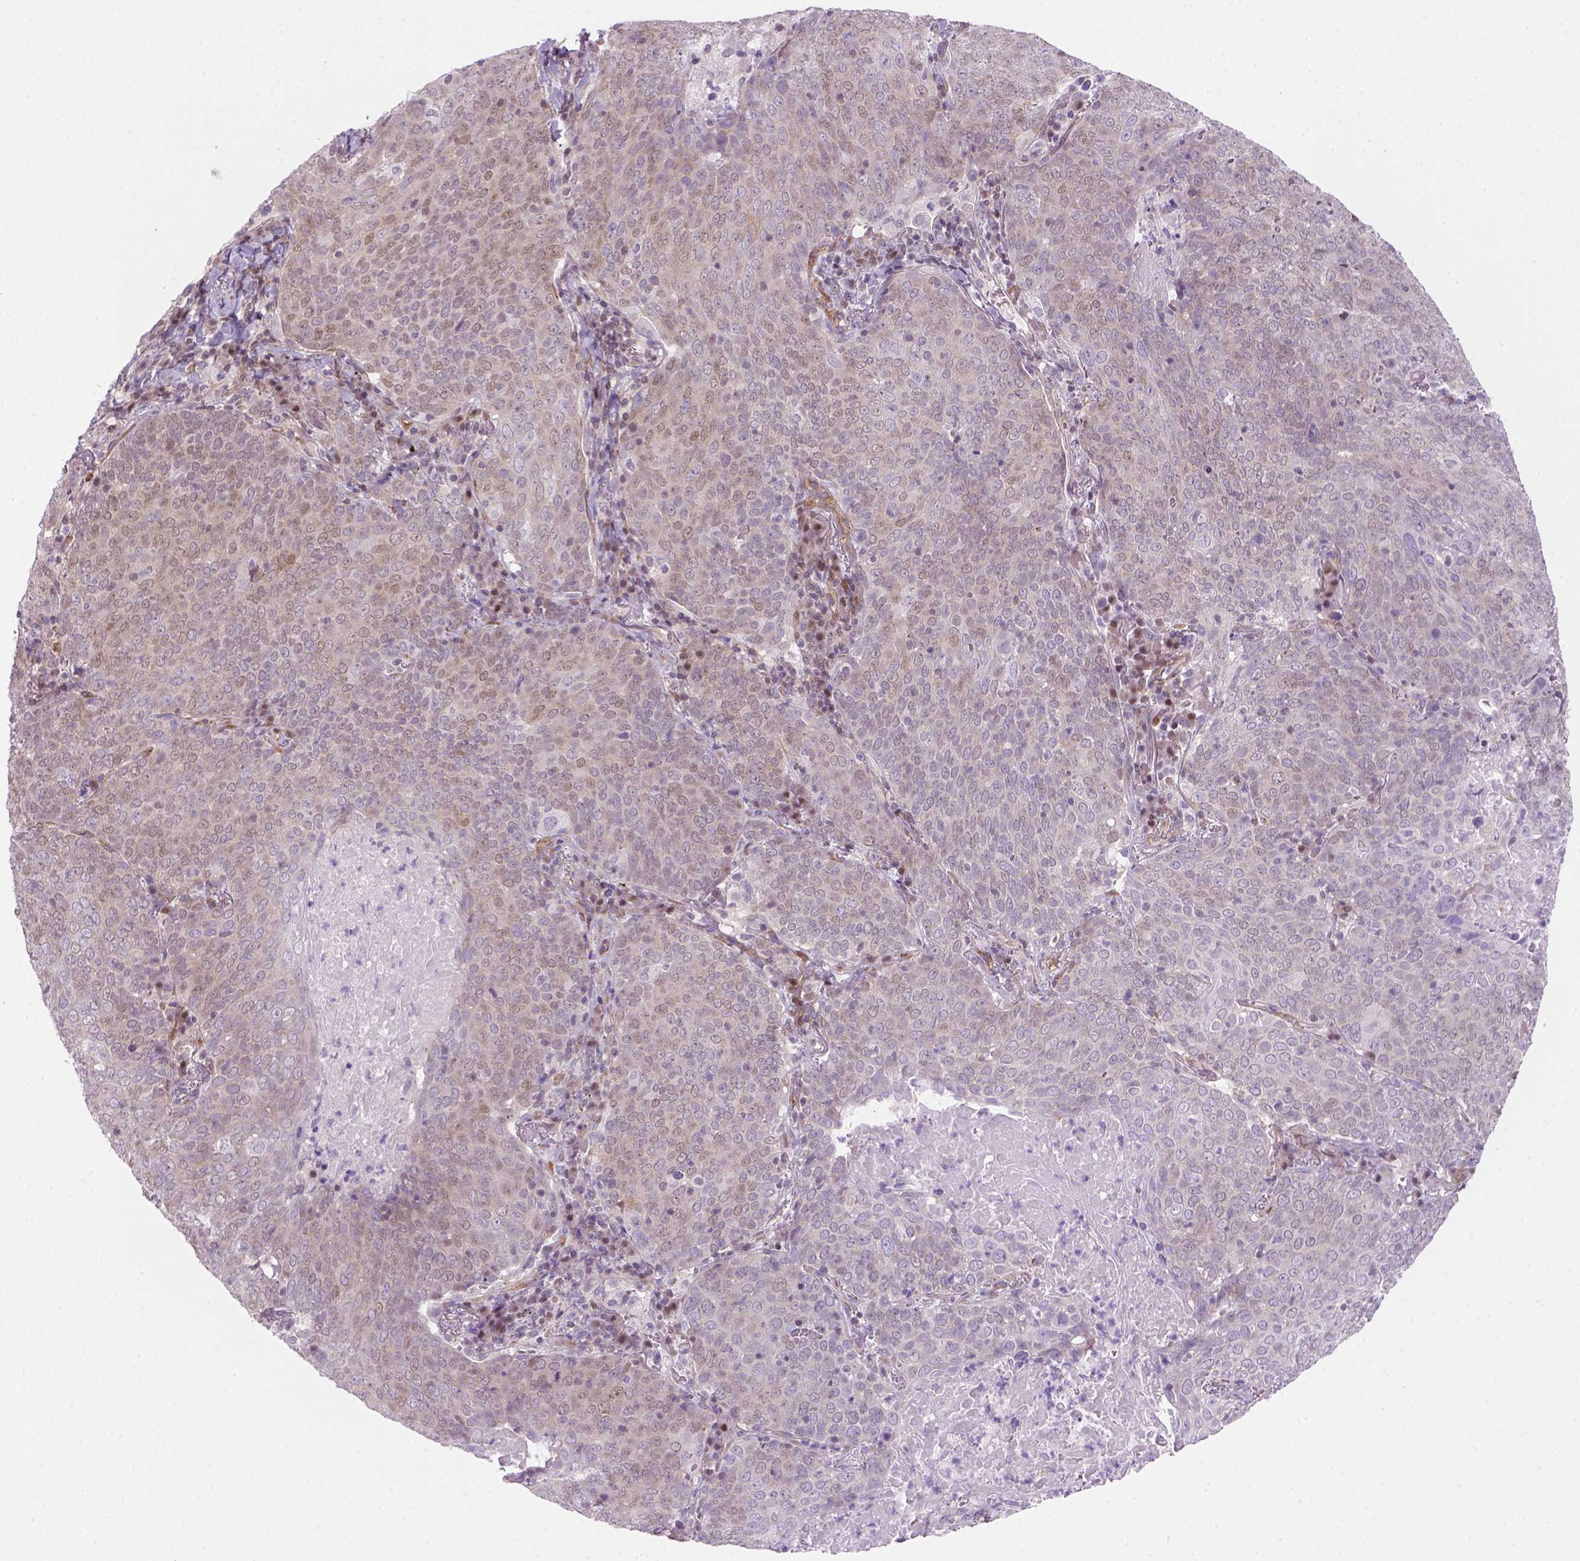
{"staining": {"intensity": "weak", "quantity": "<25%", "location": "nuclear"}, "tissue": "lung cancer", "cell_type": "Tumor cells", "image_type": "cancer", "snomed": [{"axis": "morphology", "description": "Squamous cell carcinoma, NOS"}, {"axis": "topography", "description": "Lung"}], "caption": "An image of lung squamous cell carcinoma stained for a protein displays no brown staining in tumor cells.", "gene": "MGMT", "patient": {"sex": "male", "age": 82}}